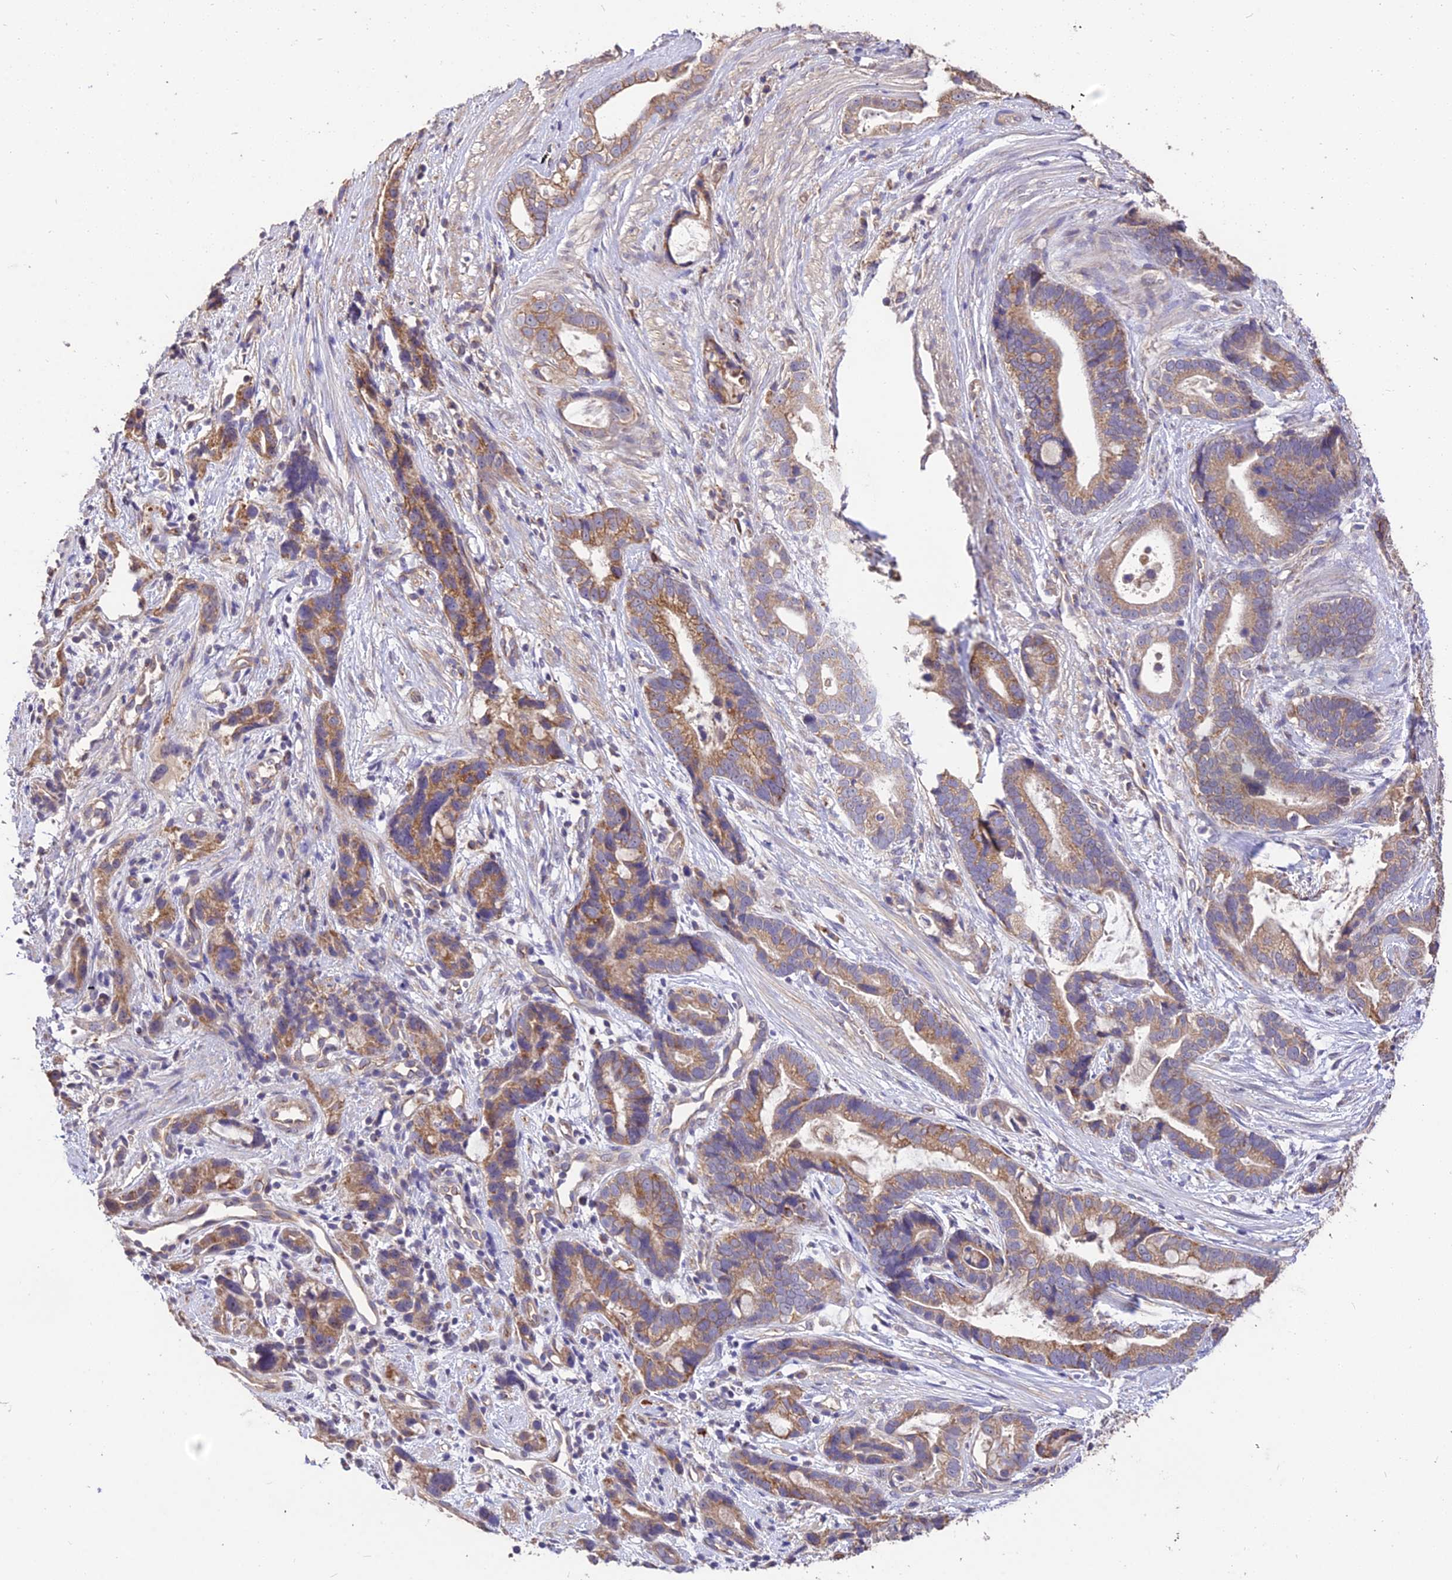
{"staining": {"intensity": "moderate", "quantity": ">75%", "location": "cytoplasmic/membranous"}, "tissue": "stomach cancer", "cell_type": "Tumor cells", "image_type": "cancer", "snomed": [{"axis": "morphology", "description": "Adenocarcinoma, NOS"}, {"axis": "topography", "description": "Stomach"}], "caption": "Tumor cells reveal medium levels of moderate cytoplasmic/membranous positivity in approximately >75% of cells in adenocarcinoma (stomach). (DAB = brown stain, brightfield microscopy at high magnification).", "gene": "SDHD", "patient": {"sex": "male", "age": 55}}